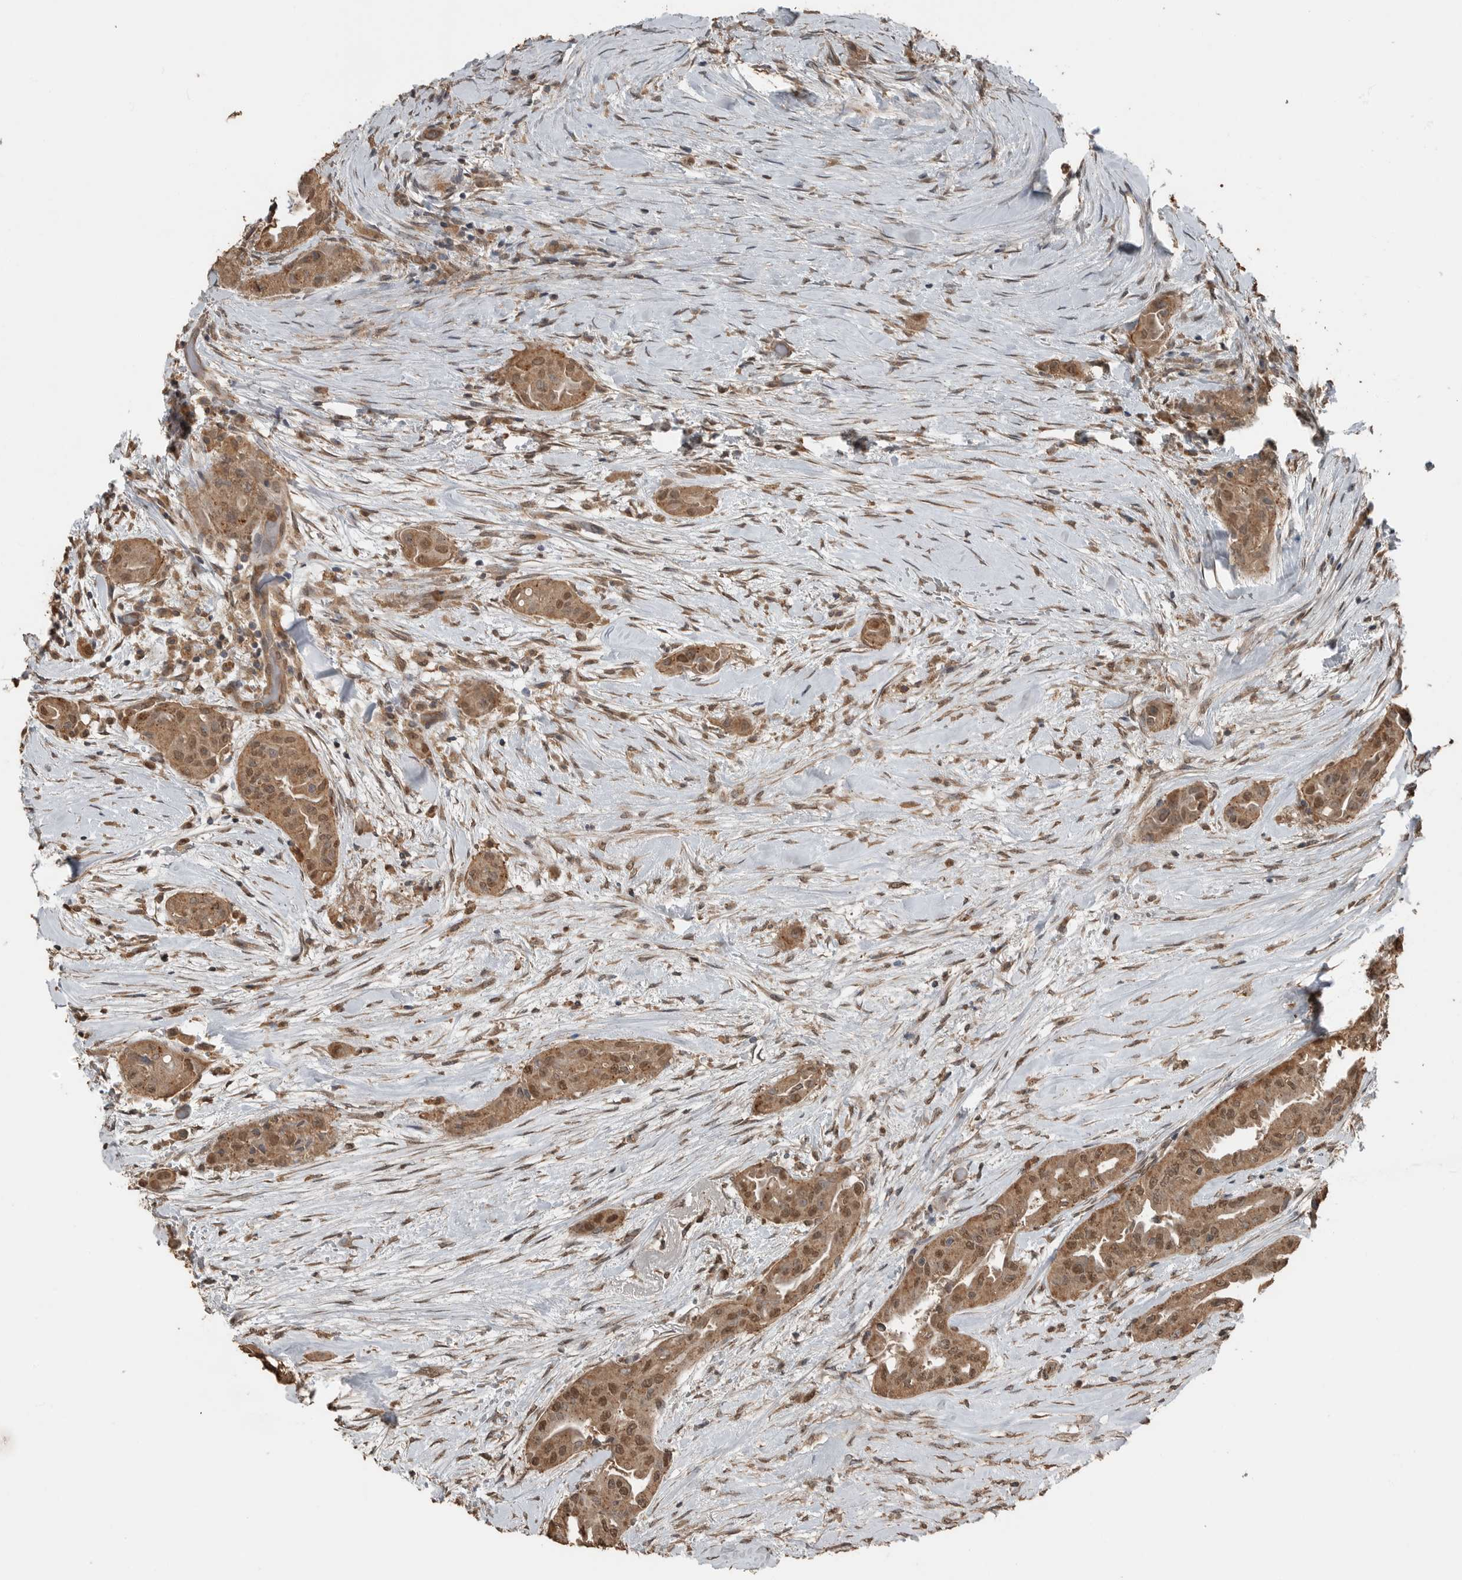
{"staining": {"intensity": "moderate", "quantity": ">75%", "location": "cytoplasmic/membranous,nuclear"}, "tissue": "thyroid cancer", "cell_type": "Tumor cells", "image_type": "cancer", "snomed": [{"axis": "morphology", "description": "Papillary adenocarcinoma, NOS"}, {"axis": "topography", "description": "Thyroid gland"}], "caption": "Protein staining by IHC shows moderate cytoplasmic/membranous and nuclear expression in about >75% of tumor cells in thyroid cancer (papillary adenocarcinoma). Using DAB (brown) and hematoxylin (blue) stains, captured at high magnification using brightfield microscopy.", "gene": "BLZF1", "patient": {"sex": "female", "age": 59}}